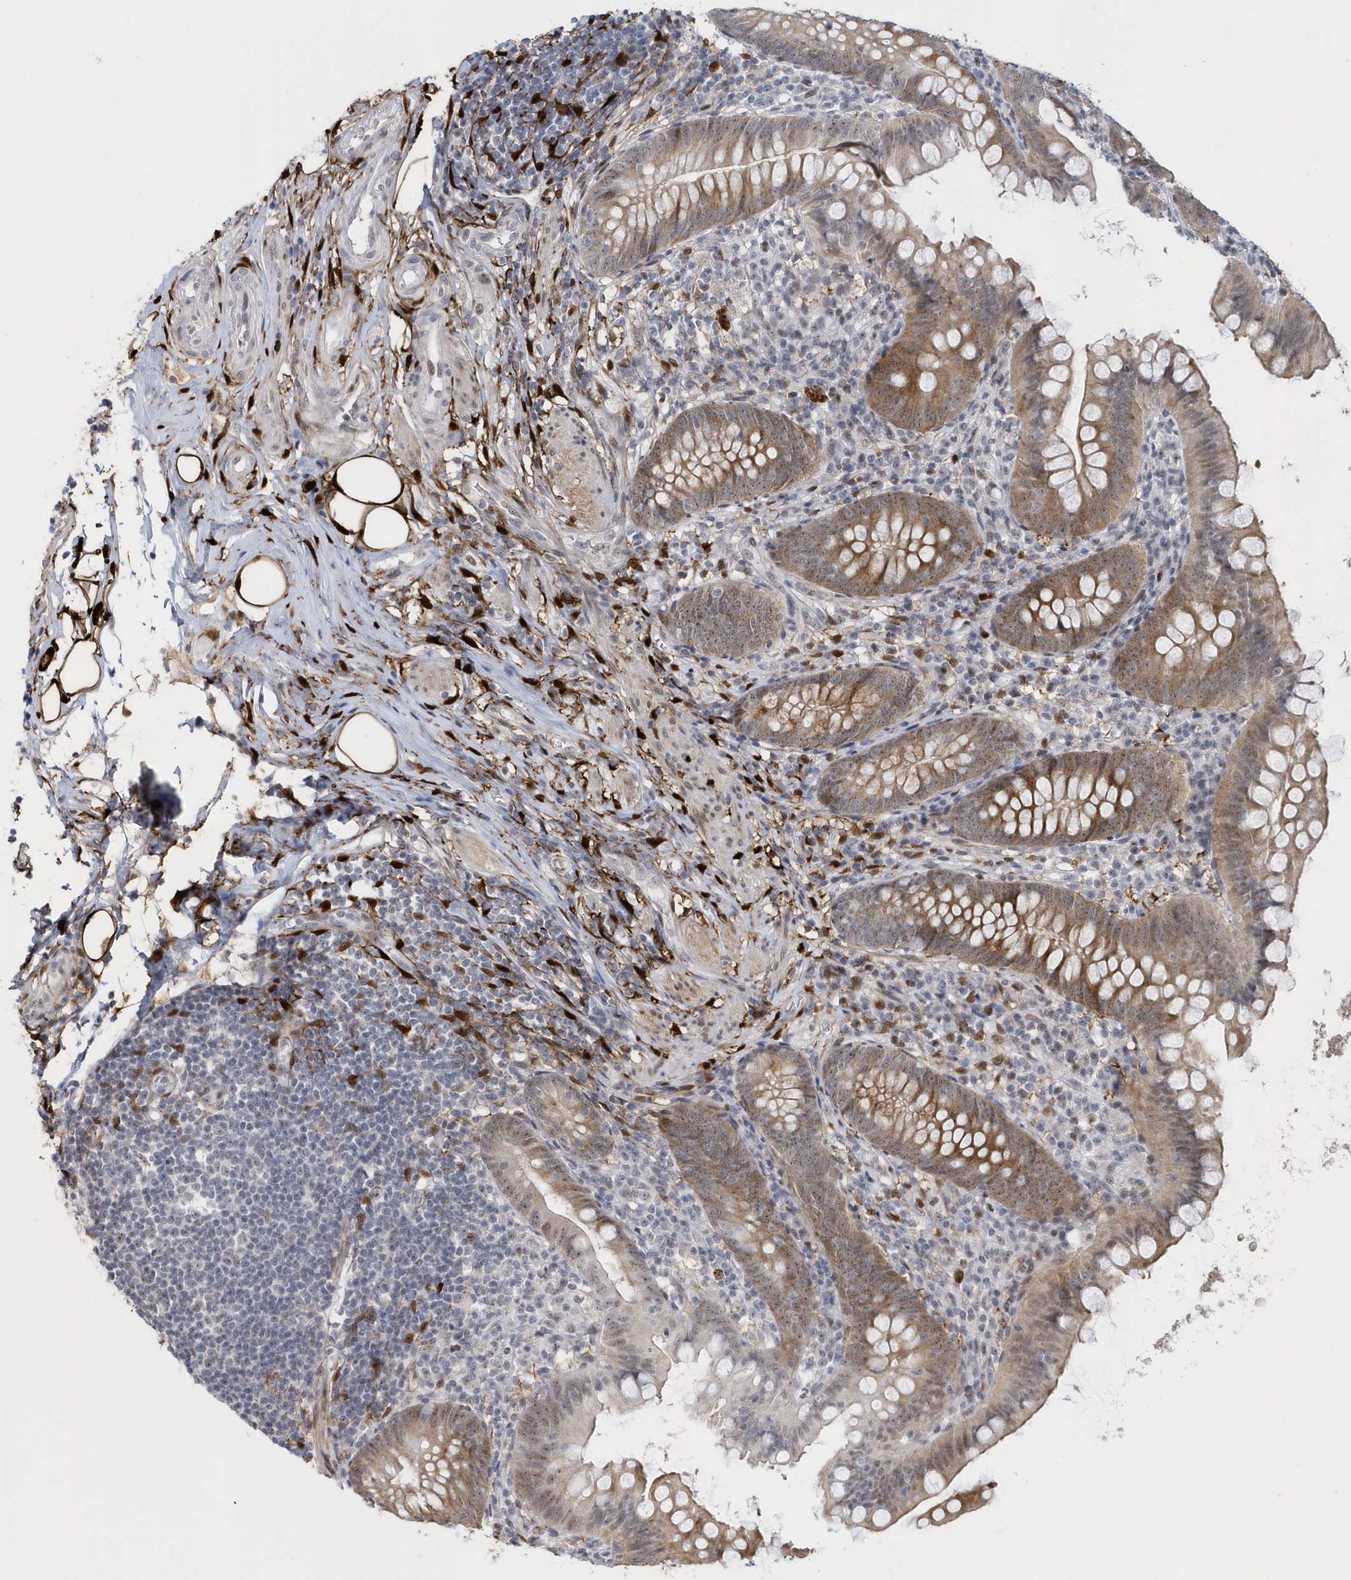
{"staining": {"intensity": "moderate", "quantity": "25%-75%", "location": "cytoplasmic/membranous,nuclear"}, "tissue": "appendix", "cell_type": "Glandular cells", "image_type": "normal", "snomed": [{"axis": "morphology", "description": "Normal tissue, NOS"}, {"axis": "topography", "description": "Appendix"}], "caption": "Protein staining displays moderate cytoplasmic/membranous,nuclear expression in approximately 25%-75% of glandular cells in unremarkable appendix. (DAB IHC, brown staining for protein, blue staining for nuclei).", "gene": "ASCL4", "patient": {"sex": "female", "age": 62}}